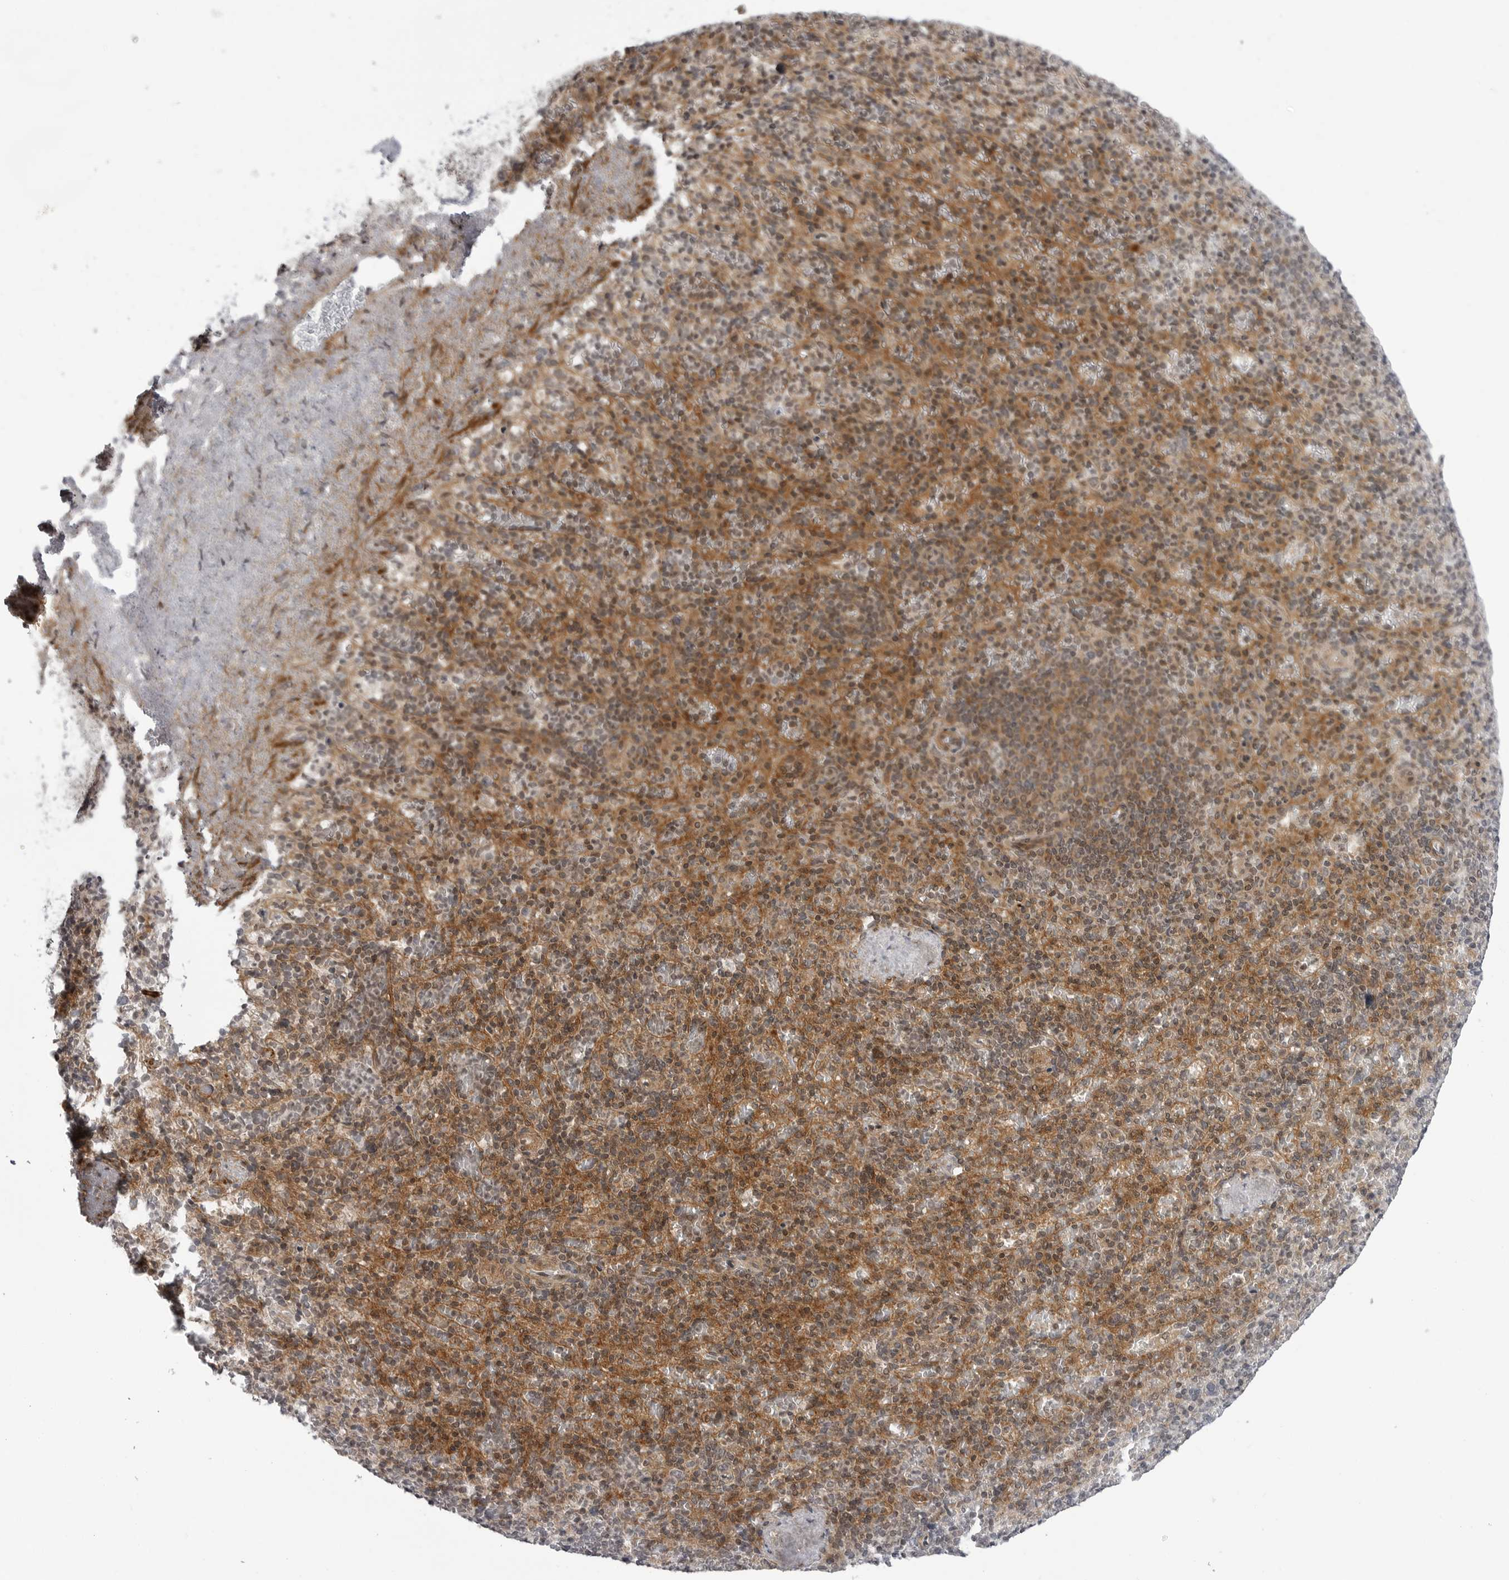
{"staining": {"intensity": "moderate", "quantity": "25%-75%", "location": "cytoplasmic/membranous"}, "tissue": "spleen", "cell_type": "Cells in red pulp", "image_type": "normal", "snomed": [{"axis": "morphology", "description": "Normal tissue, NOS"}, {"axis": "topography", "description": "Spleen"}], "caption": "The histopathology image shows staining of normal spleen, revealing moderate cytoplasmic/membranous protein positivity (brown color) within cells in red pulp.", "gene": "ADAMTS5", "patient": {"sex": "female", "age": 74}}